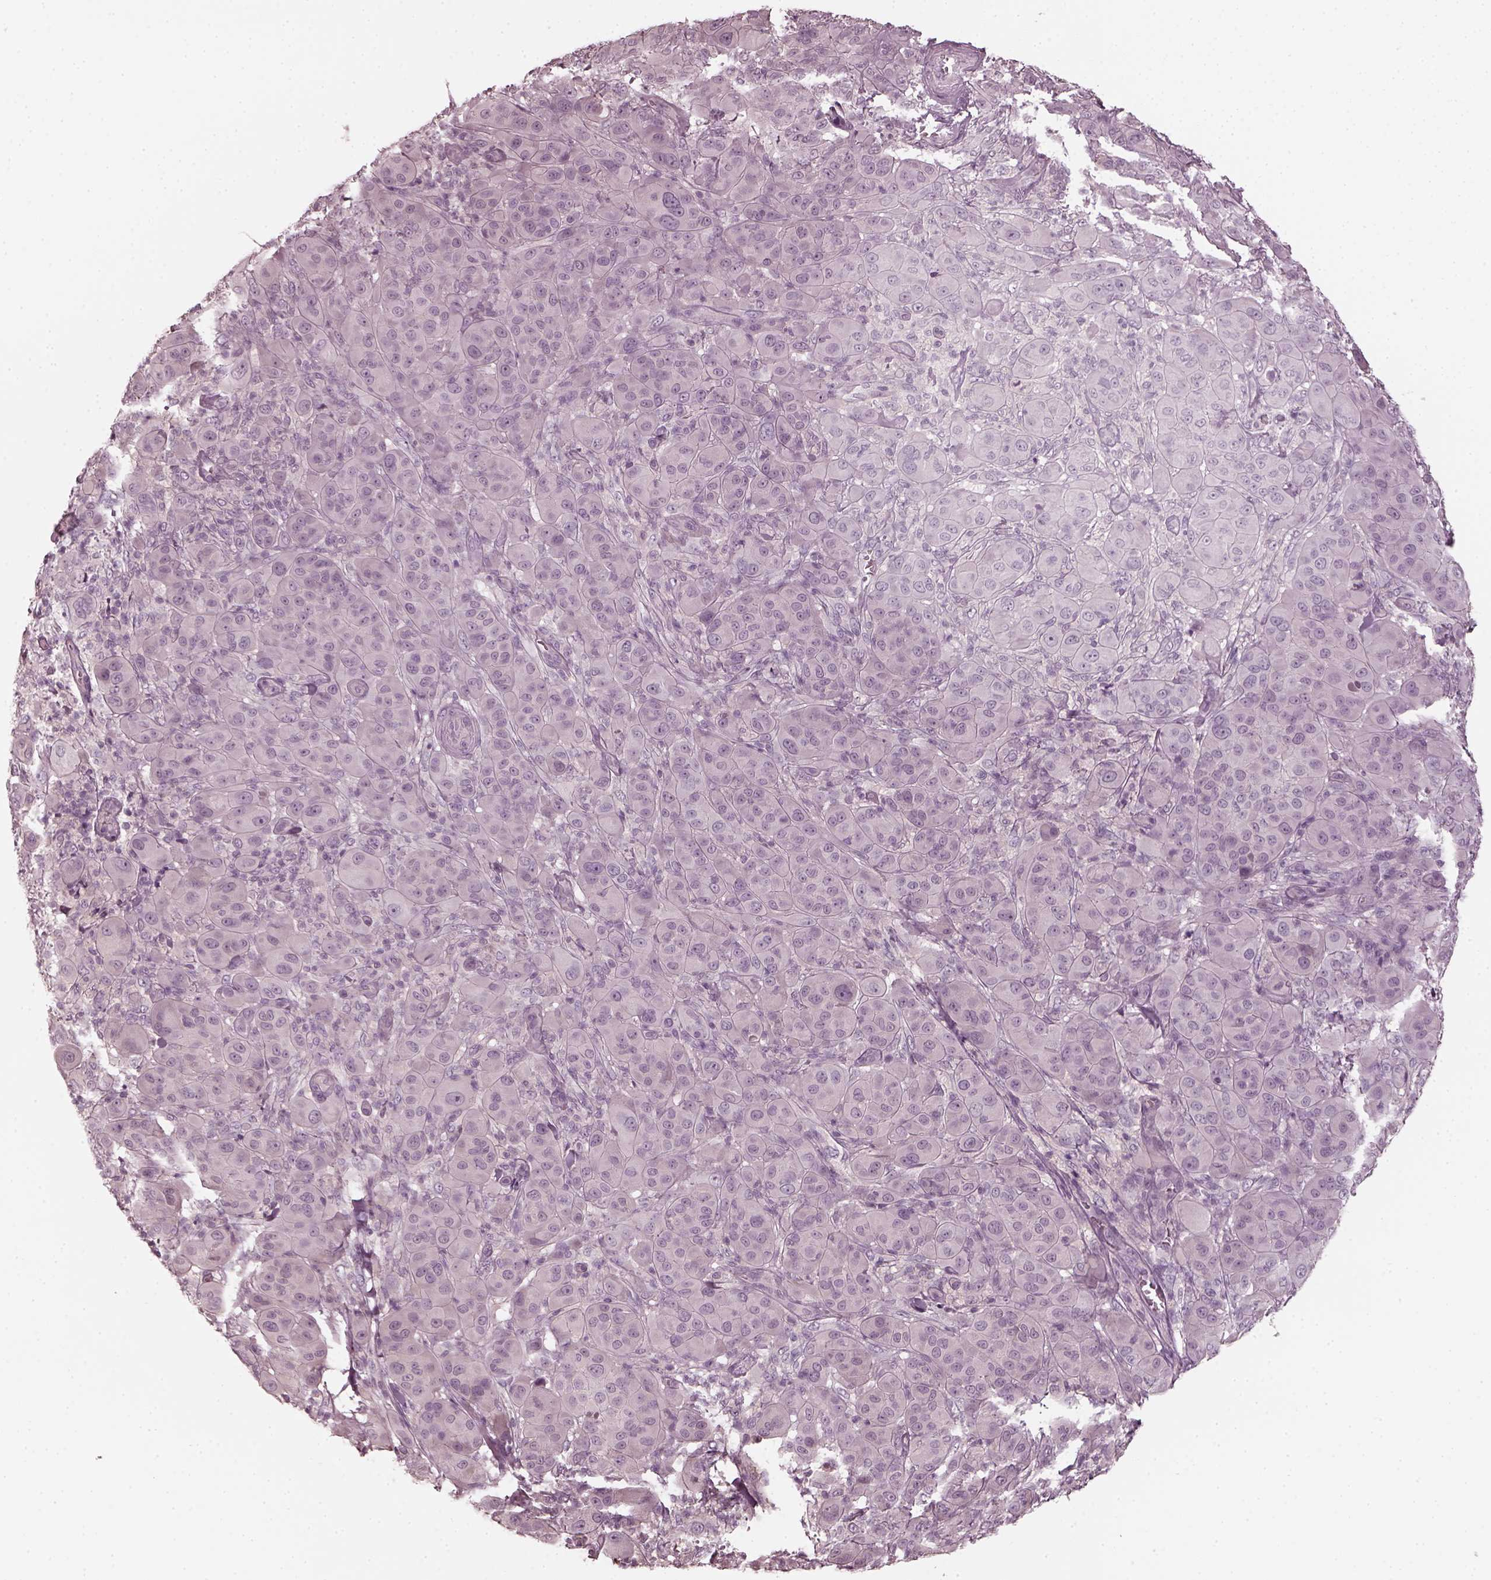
{"staining": {"intensity": "negative", "quantity": "none", "location": "none"}, "tissue": "melanoma", "cell_type": "Tumor cells", "image_type": "cancer", "snomed": [{"axis": "morphology", "description": "Malignant melanoma, NOS"}, {"axis": "topography", "description": "Skin"}], "caption": "Micrograph shows no protein staining in tumor cells of malignant melanoma tissue.", "gene": "CHIT1", "patient": {"sex": "female", "age": 87}}